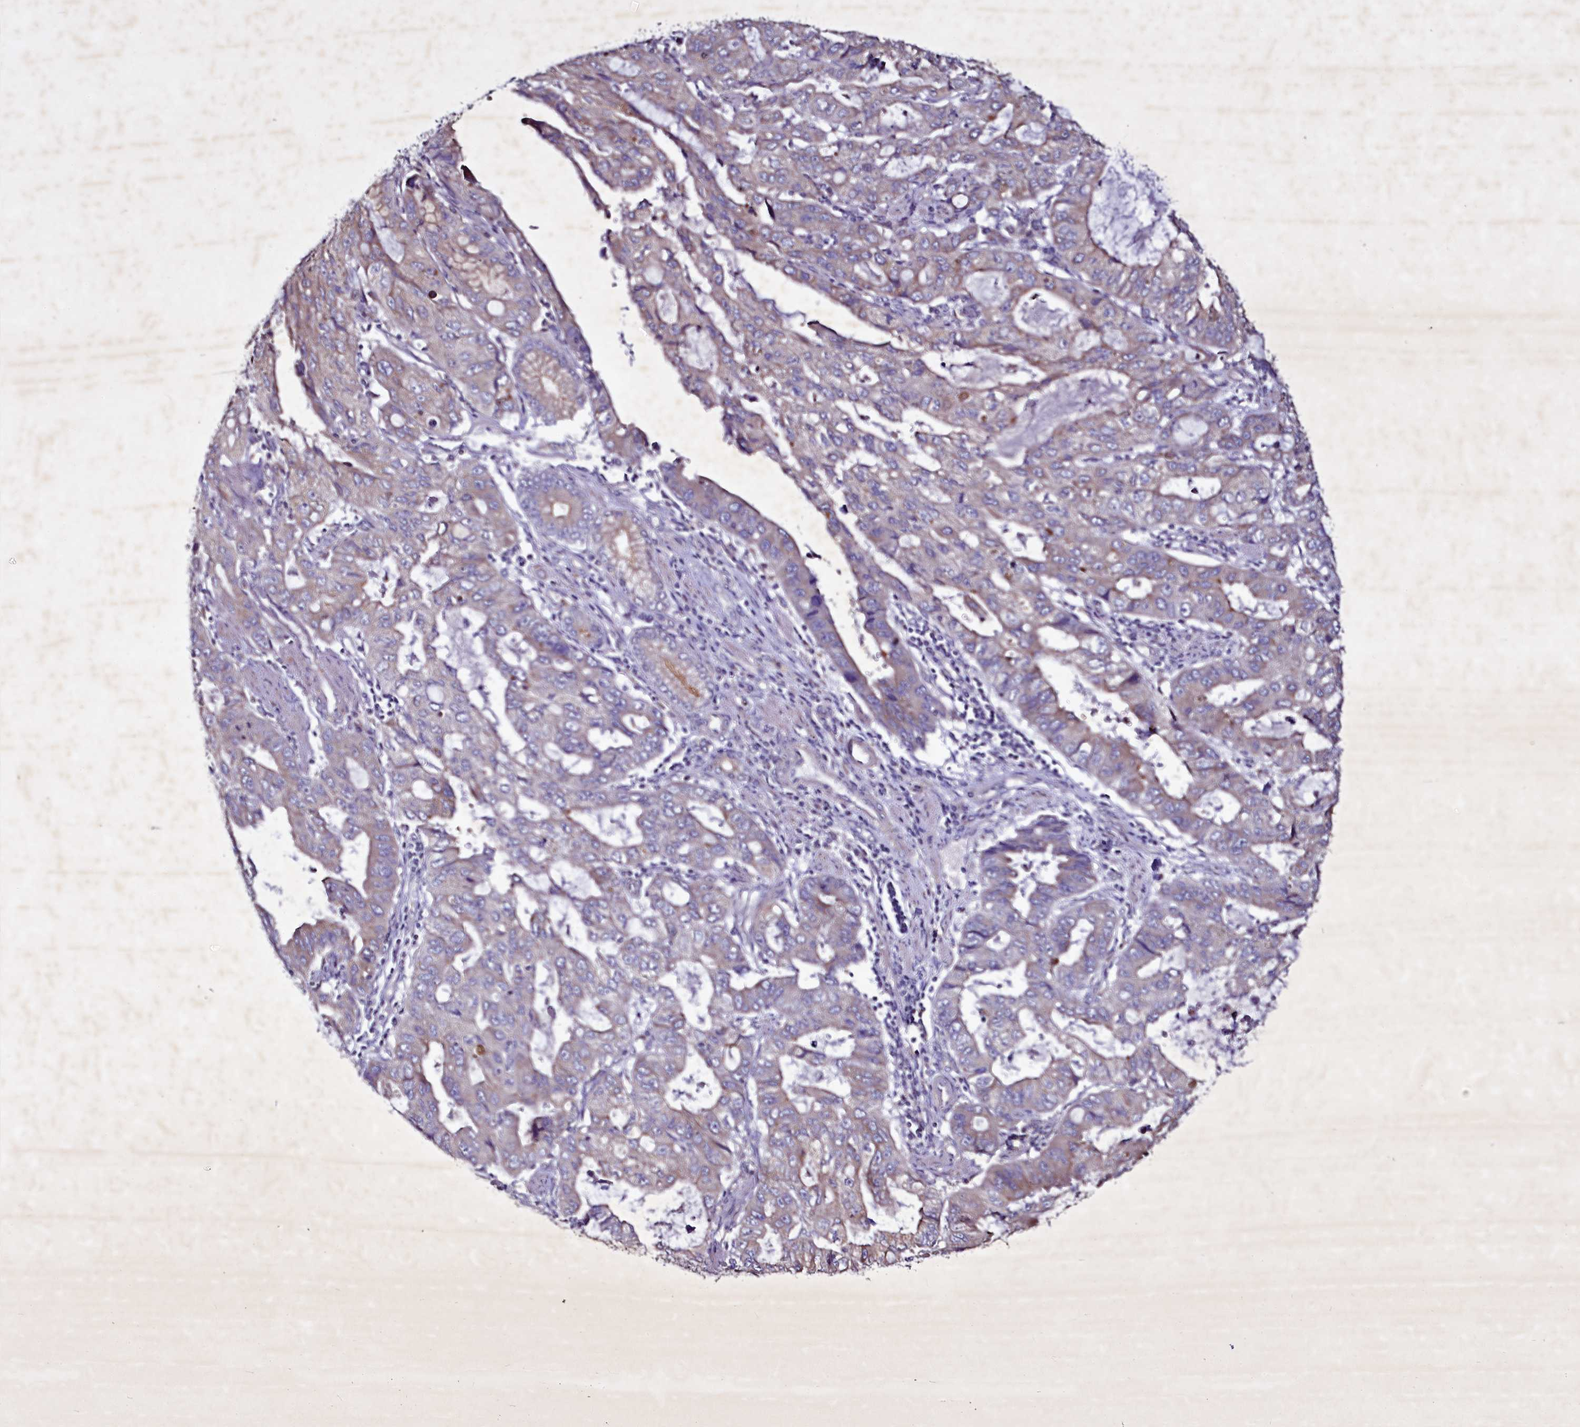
{"staining": {"intensity": "weak", "quantity": "25%-75%", "location": "cytoplasmic/membranous"}, "tissue": "stomach cancer", "cell_type": "Tumor cells", "image_type": "cancer", "snomed": [{"axis": "morphology", "description": "Adenocarcinoma, NOS"}, {"axis": "topography", "description": "Stomach, upper"}], "caption": "IHC (DAB (3,3'-diaminobenzidine)) staining of stomach adenocarcinoma exhibits weak cytoplasmic/membranous protein positivity in approximately 25%-75% of tumor cells.", "gene": "SELENOT", "patient": {"sex": "female", "age": 52}}